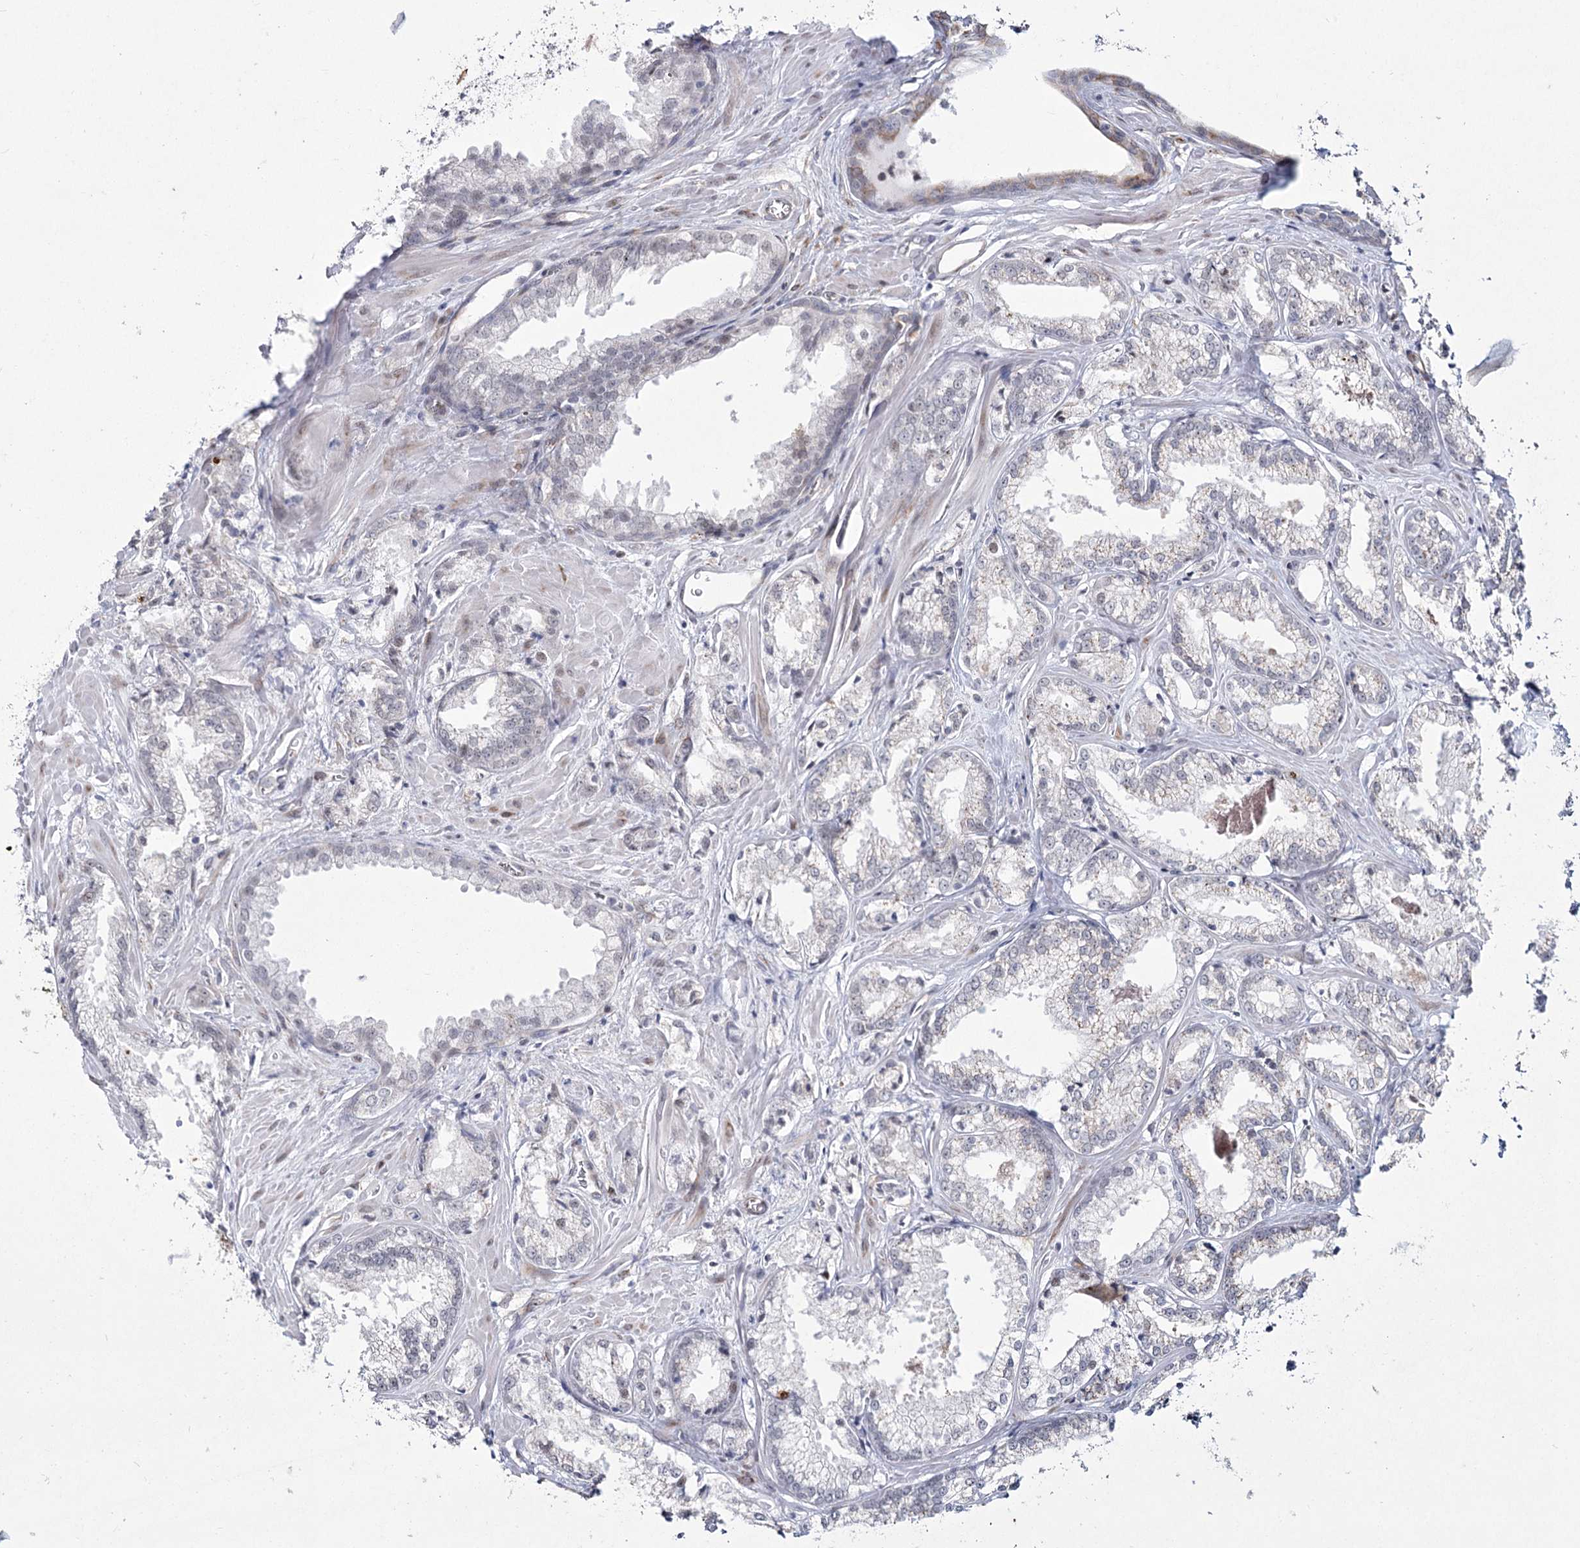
{"staining": {"intensity": "negative", "quantity": "none", "location": "none"}, "tissue": "prostate cancer", "cell_type": "Tumor cells", "image_type": "cancer", "snomed": [{"axis": "morphology", "description": "Adenocarcinoma, Low grade"}, {"axis": "topography", "description": "Prostate"}], "caption": "The histopathology image exhibits no staining of tumor cells in prostate cancer.", "gene": "YBX3", "patient": {"sex": "male", "age": 47}}